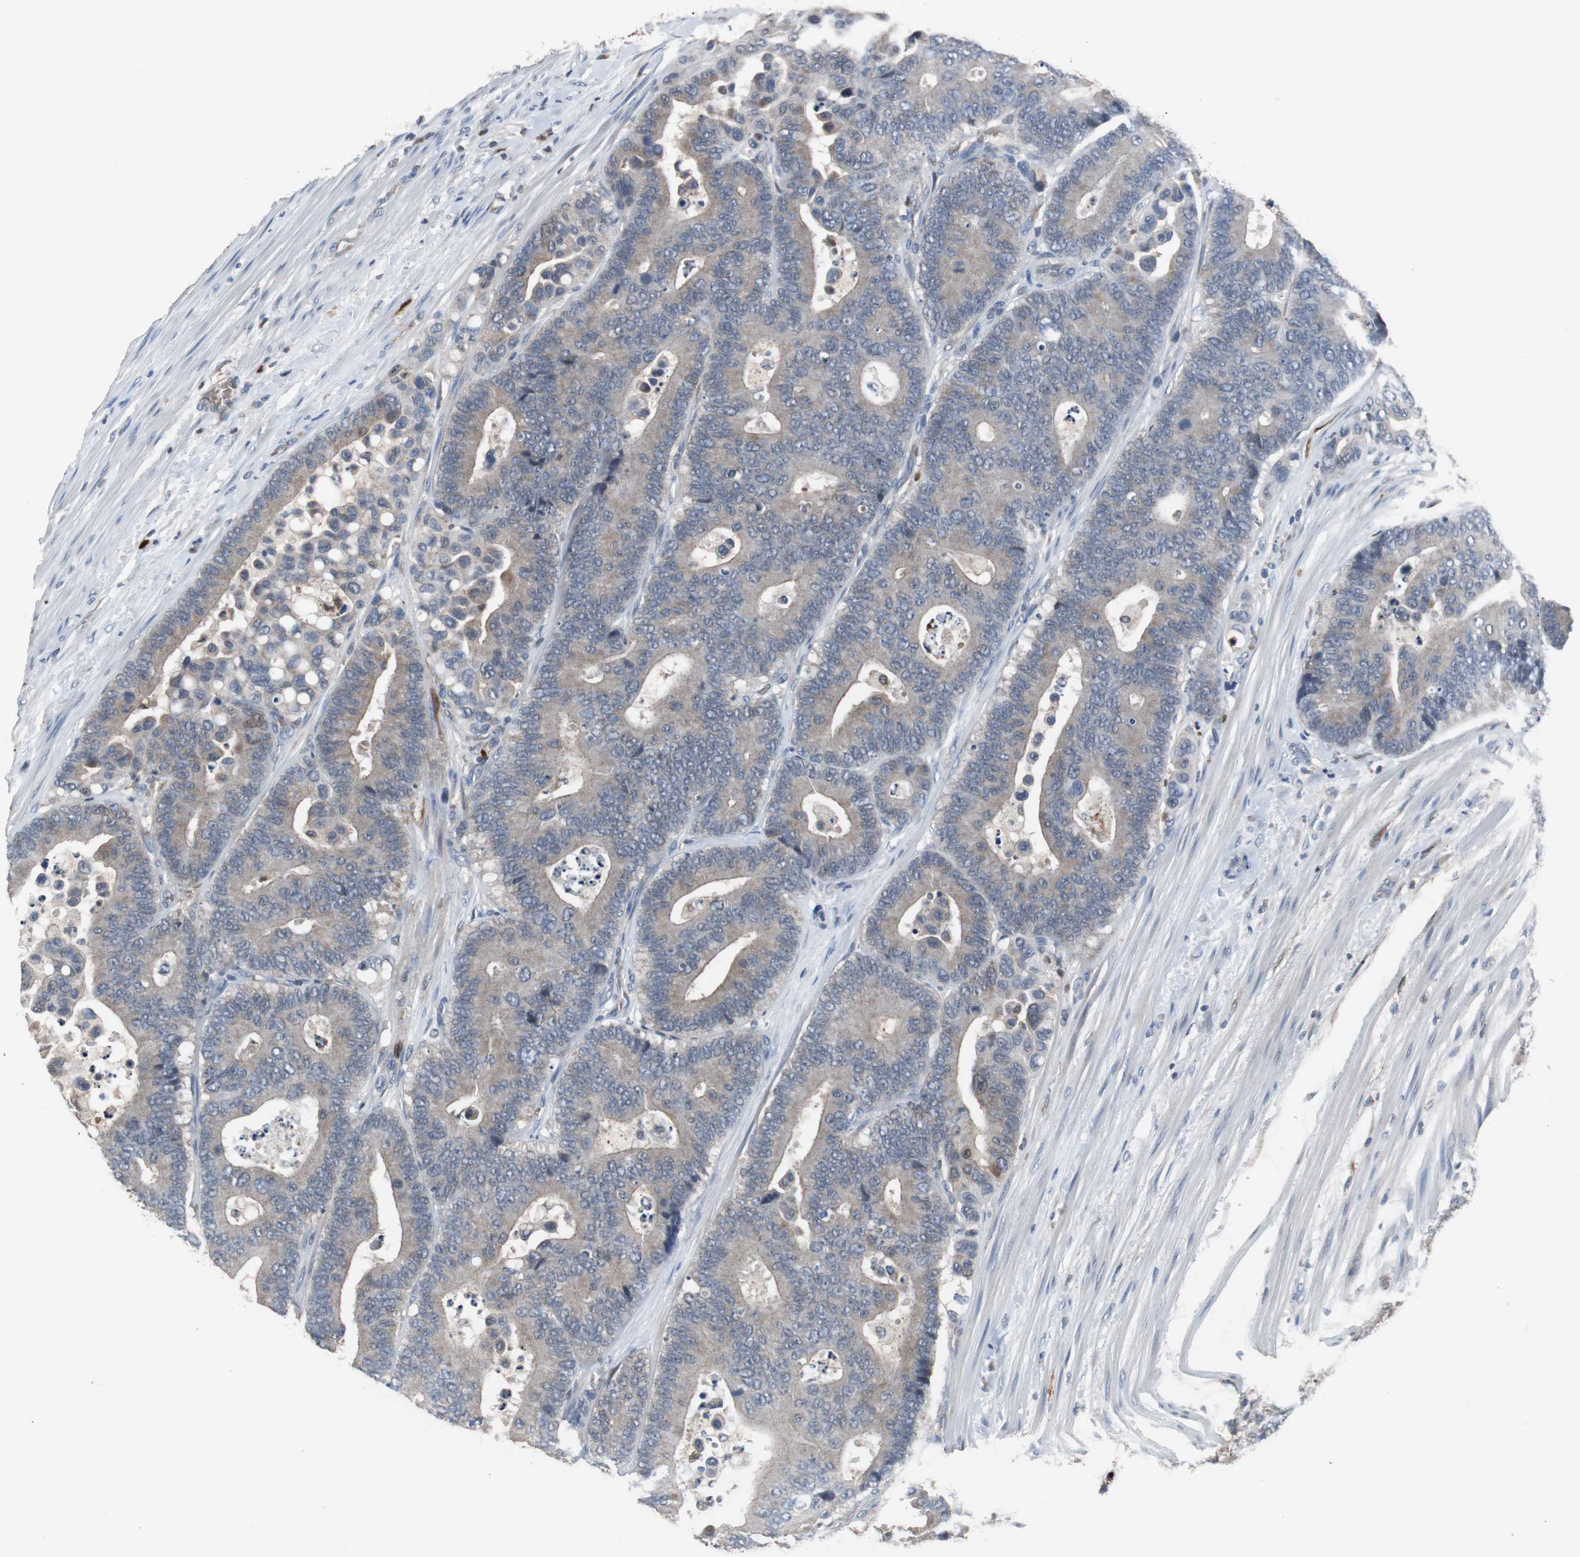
{"staining": {"intensity": "weak", "quantity": ">75%", "location": "cytoplasmic/membranous"}, "tissue": "colorectal cancer", "cell_type": "Tumor cells", "image_type": "cancer", "snomed": [{"axis": "morphology", "description": "Normal tissue, NOS"}, {"axis": "morphology", "description": "Adenocarcinoma, NOS"}, {"axis": "topography", "description": "Colon"}], "caption": "Colorectal adenocarcinoma tissue exhibits weak cytoplasmic/membranous positivity in approximately >75% of tumor cells", "gene": "CALB2", "patient": {"sex": "male", "age": 82}}